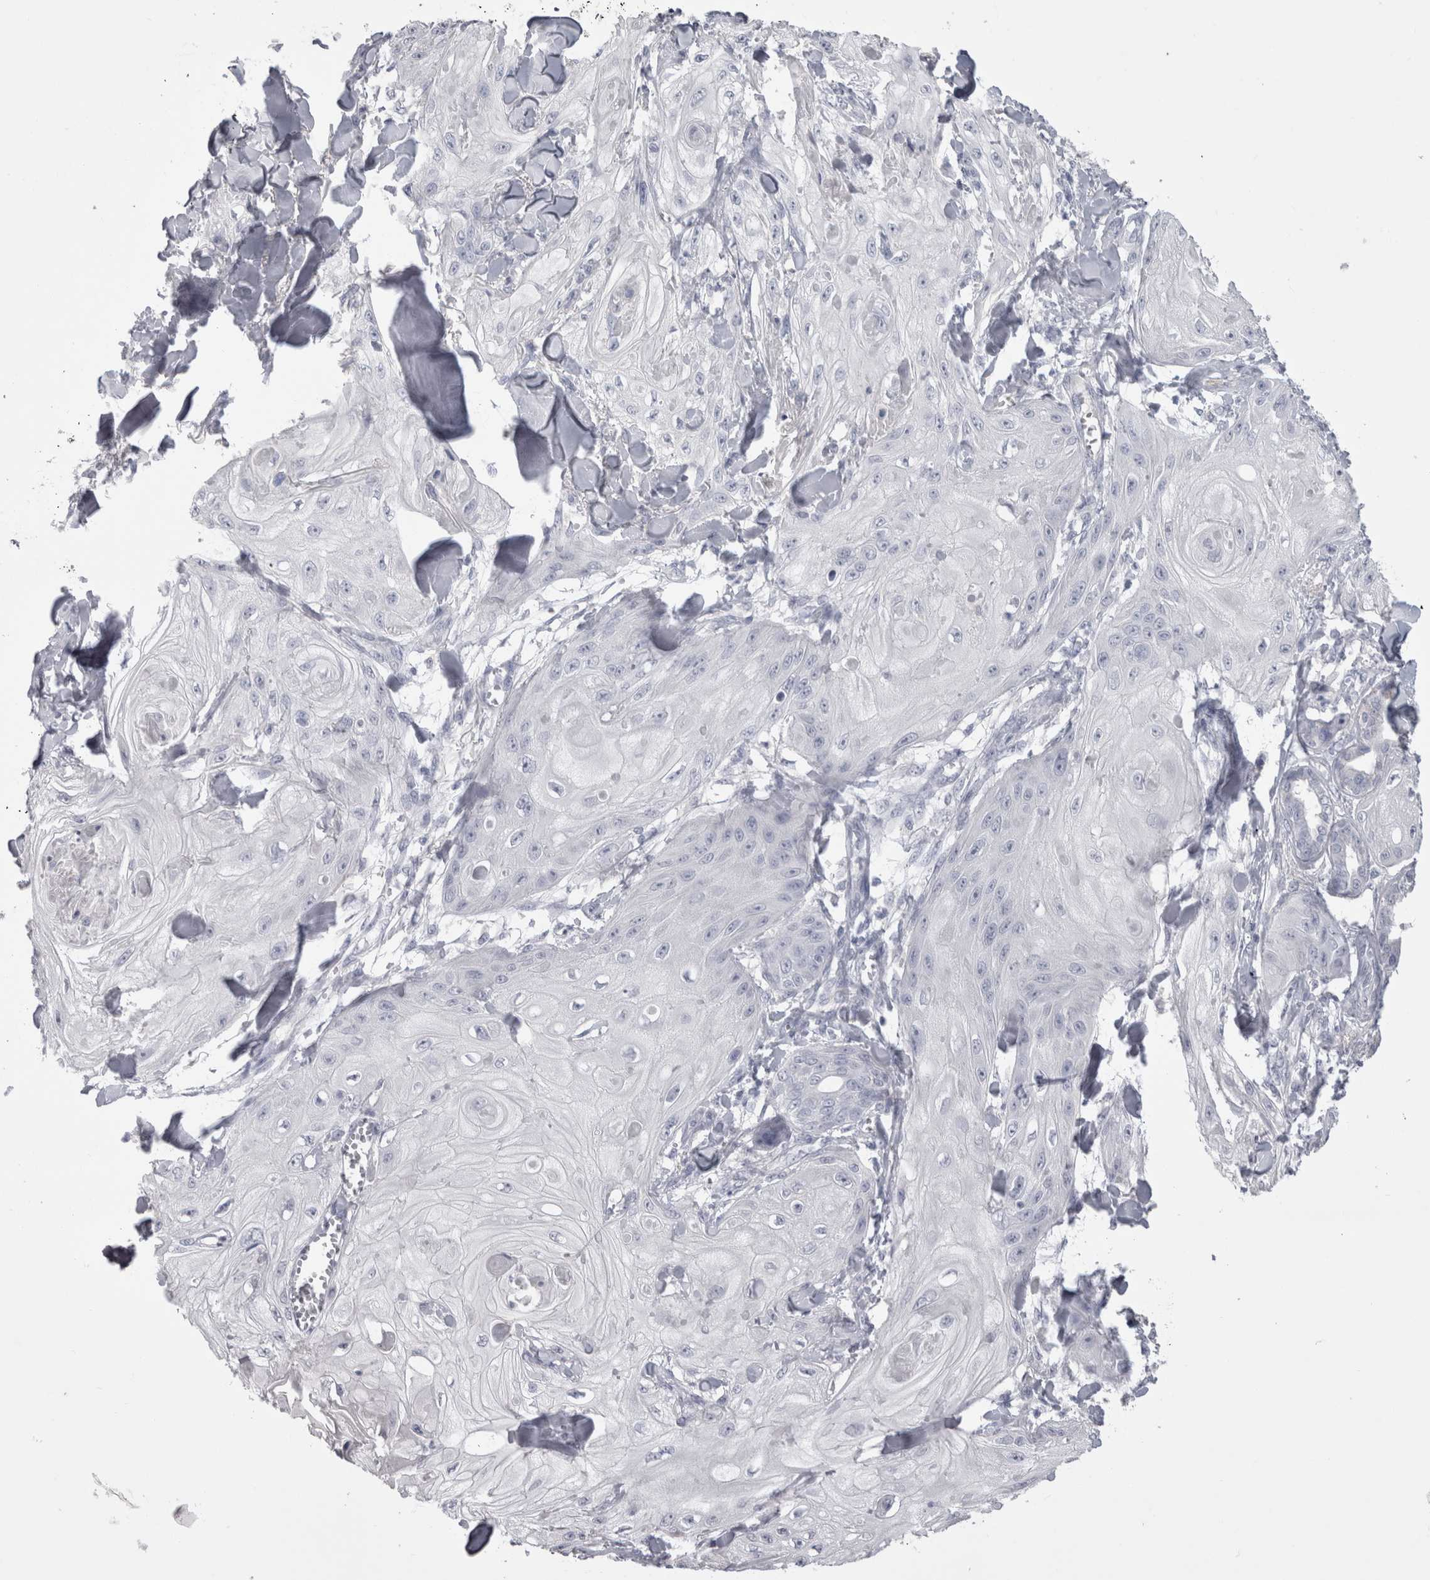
{"staining": {"intensity": "negative", "quantity": "none", "location": "none"}, "tissue": "skin cancer", "cell_type": "Tumor cells", "image_type": "cancer", "snomed": [{"axis": "morphology", "description": "Squamous cell carcinoma, NOS"}, {"axis": "topography", "description": "Skin"}], "caption": "Tumor cells are negative for protein expression in human skin cancer. (DAB (3,3'-diaminobenzidine) IHC visualized using brightfield microscopy, high magnification).", "gene": "ADAM2", "patient": {"sex": "male", "age": 74}}